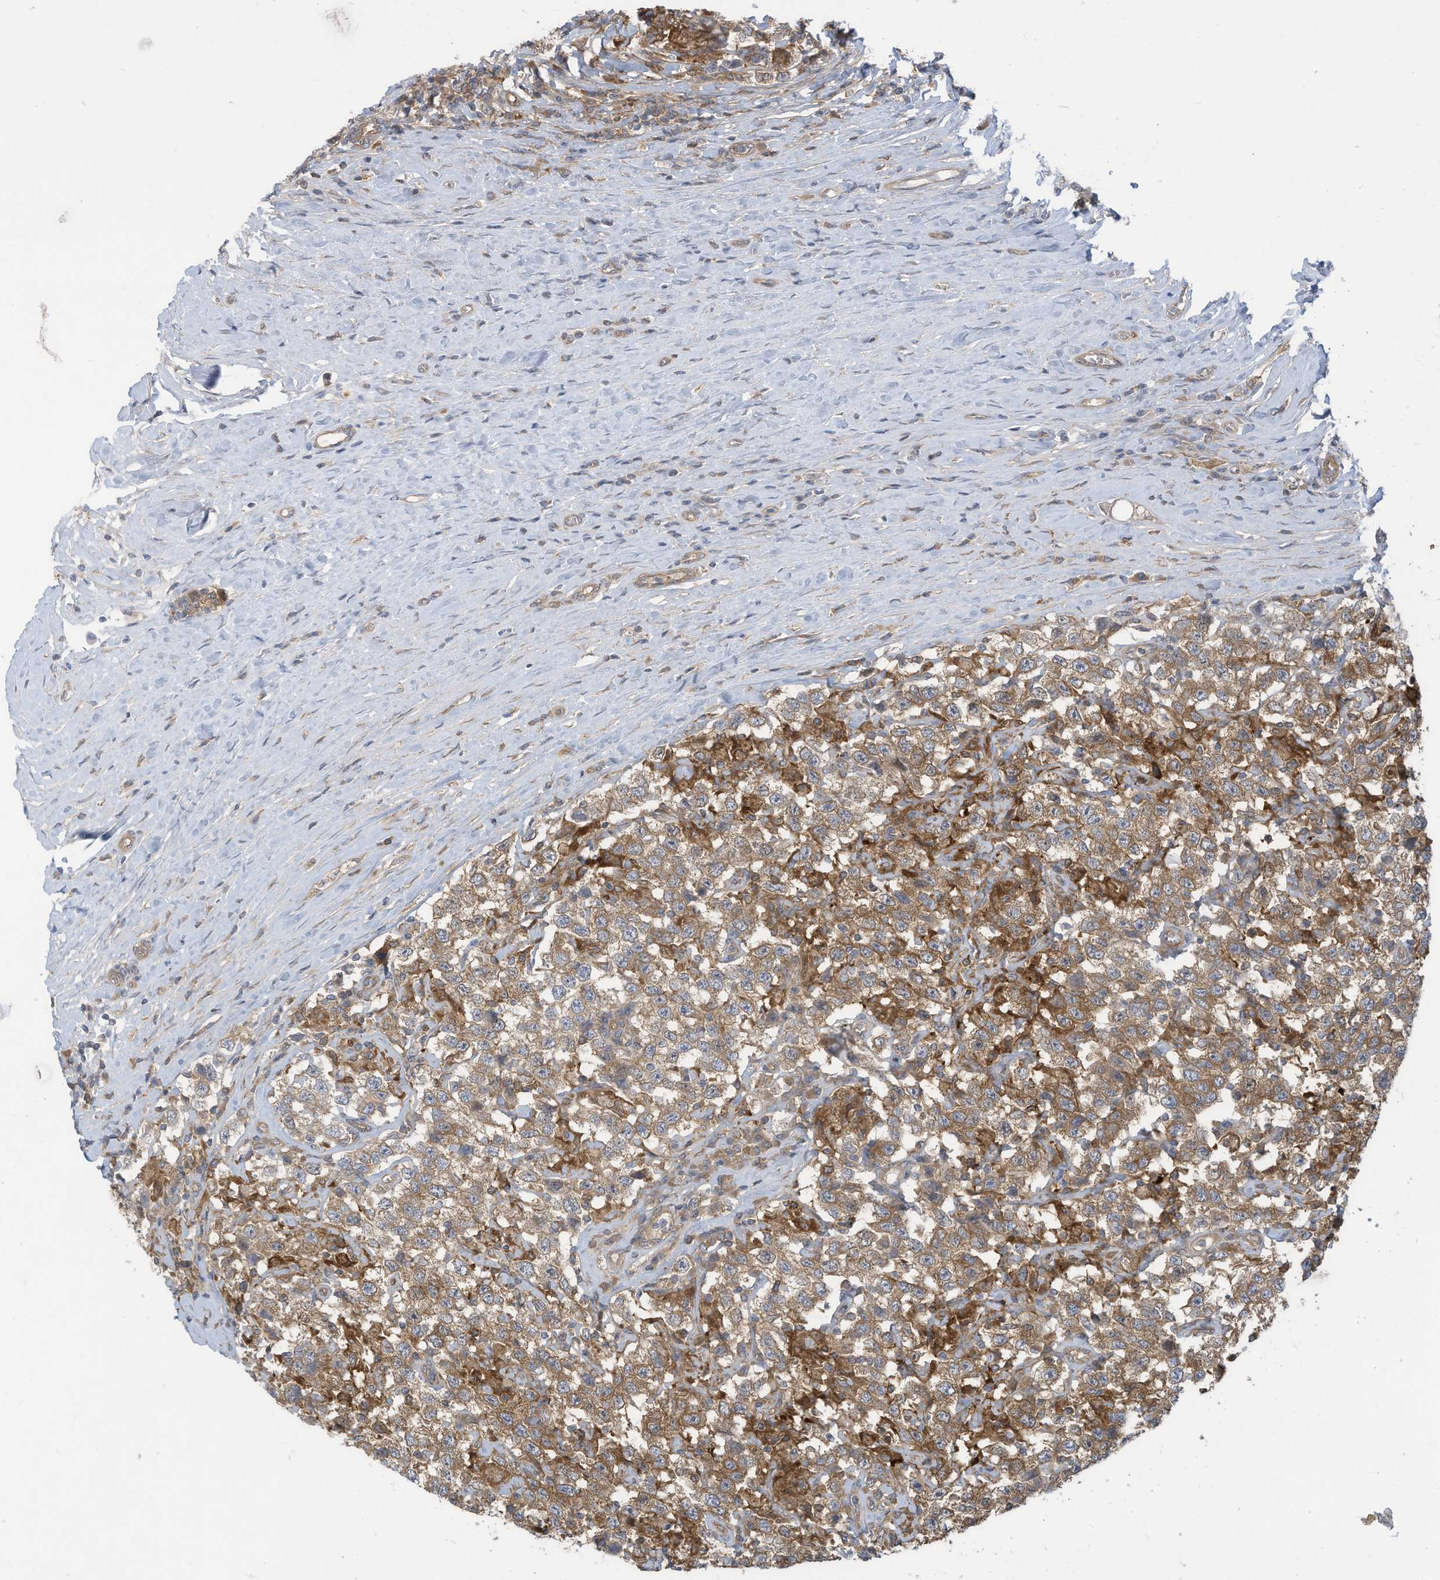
{"staining": {"intensity": "moderate", "quantity": ">75%", "location": "cytoplasmic/membranous"}, "tissue": "testis cancer", "cell_type": "Tumor cells", "image_type": "cancer", "snomed": [{"axis": "morphology", "description": "Seminoma, NOS"}, {"axis": "topography", "description": "Testis"}], "caption": "Testis cancer stained with IHC shows moderate cytoplasmic/membranous positivity in approximately >75% of tumor cells. (IHC, brightfield microscopy, high magnification).", "gene": "ADI1", "patient": {"sex": "male", "age": 41}}